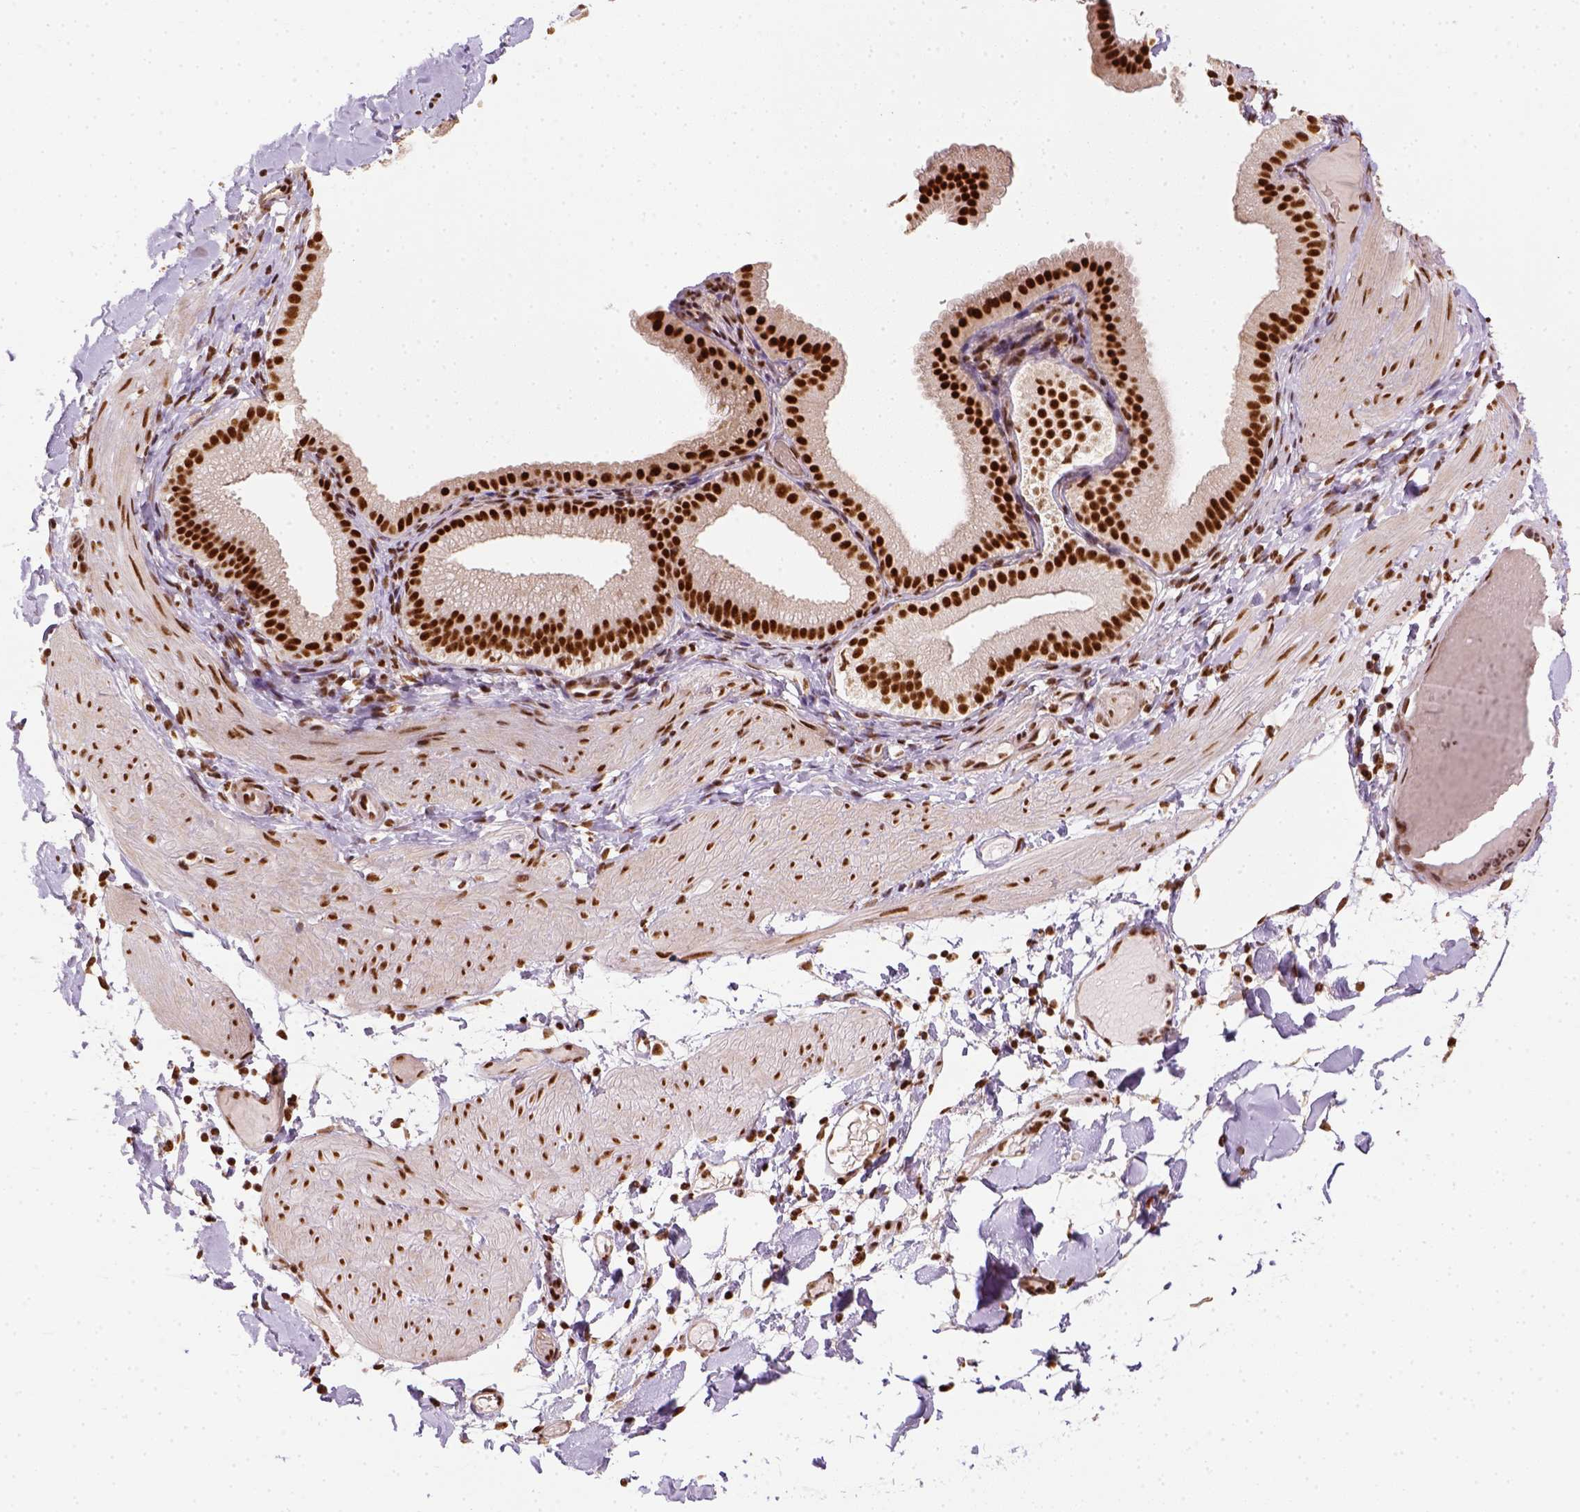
{"staining": {"intensity": "strong", "quantity": ">75%", "location": "nuclear"}, "tissue": "adipose tissue", "cell_type": "Adipocytes", "image_type": "normal", "snomed": [{"axis": "morphology", "description": "Normal tissue, NOS"}, {"axis": "topography", "description": "Gallbladder"}, {"axis": "topography", "description": "Peripheral nerve tissue"}], "caption": "A photomicrograph showing strong nuclear expression in about >75% of adipocytes in unremarkable adipose tissue, as visualized by brown immunohistochemical staining.", "gene": "CCAR1", "patient": {"sex": "female", "age": 45}}